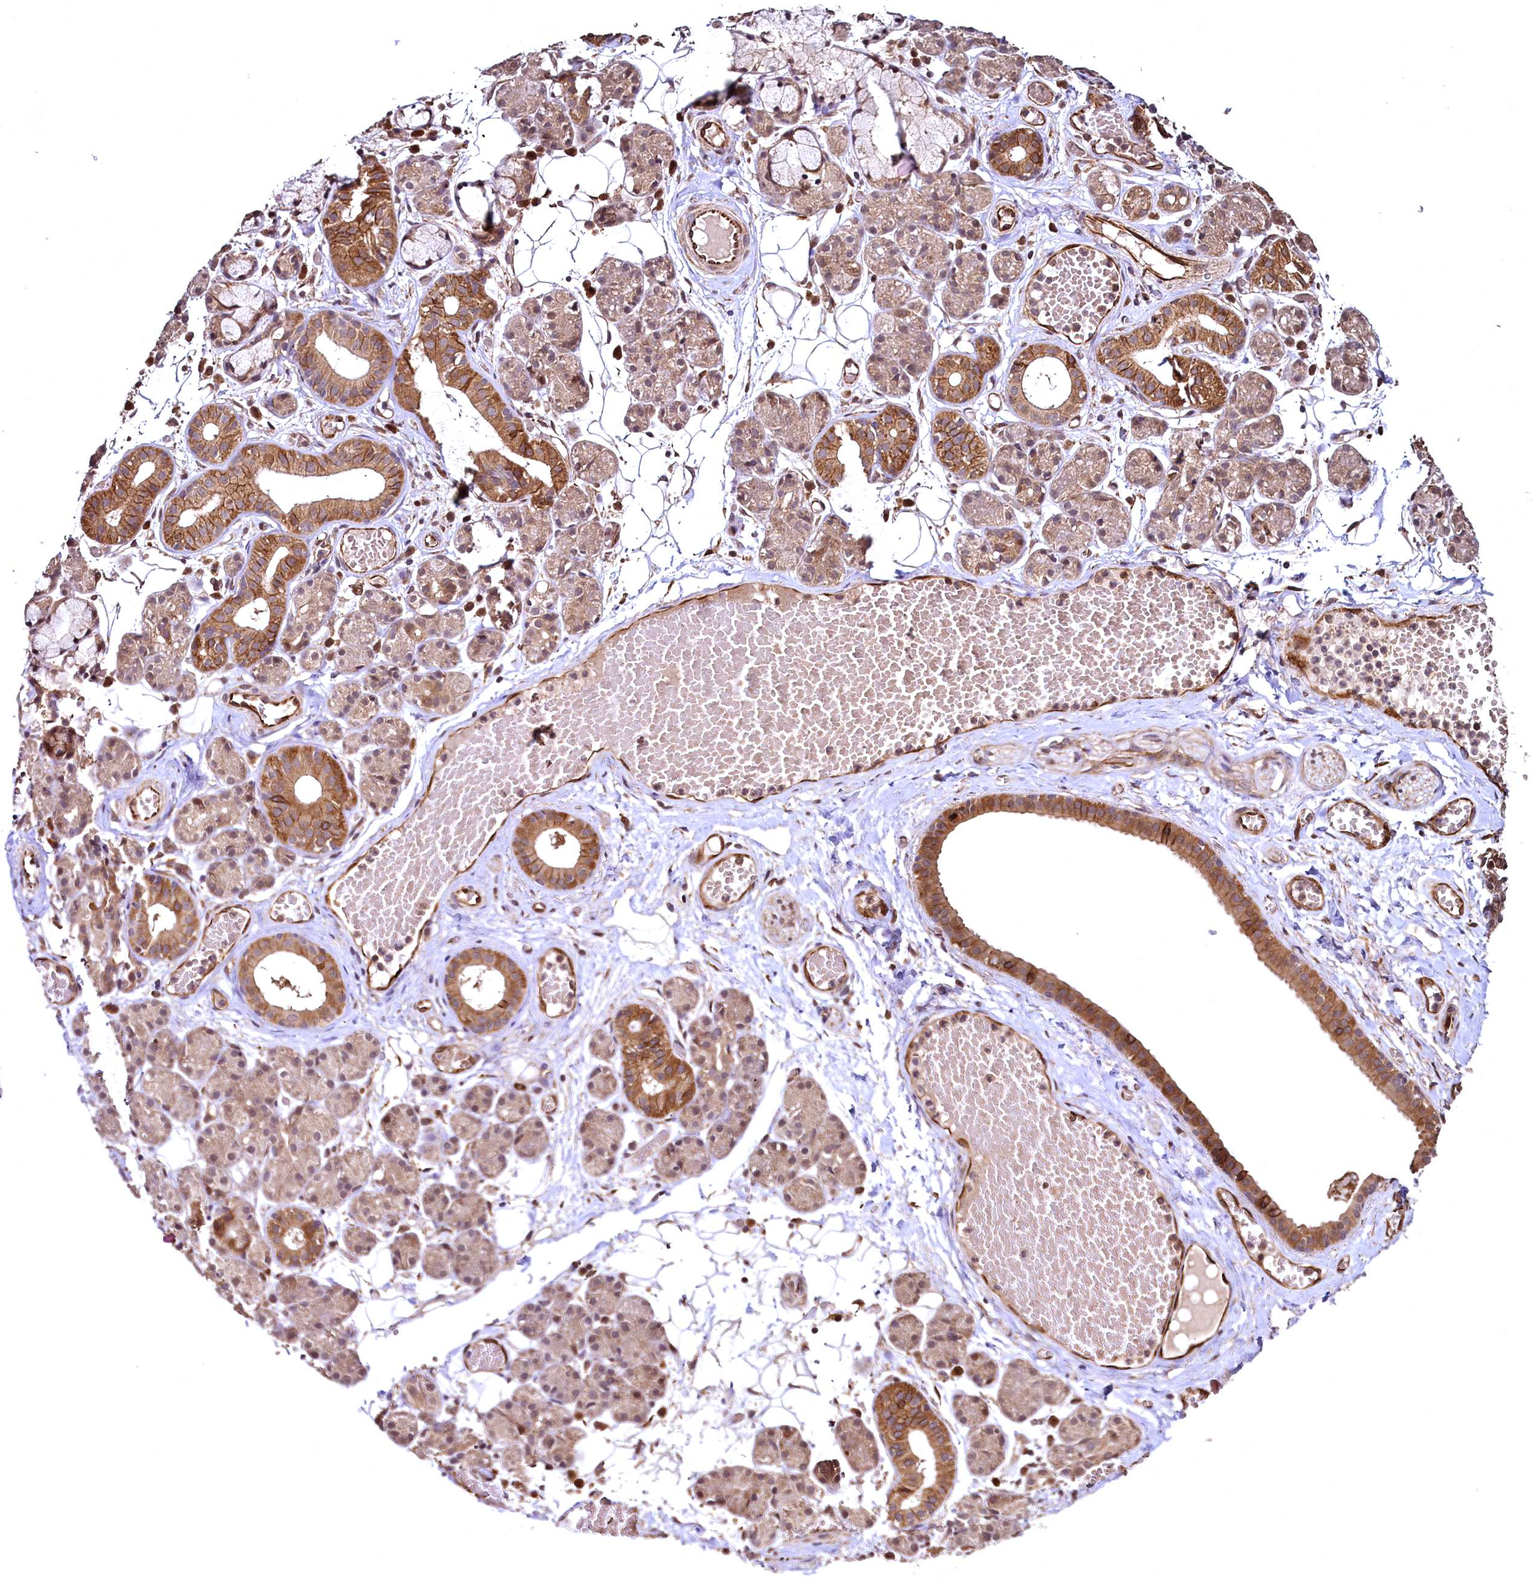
{"staining": {"intensity": "moderate", "quantity": "25%-75%", "location": "cytoplasmic/membranous"}, "tissue": "salivary gland", "cell_type": "Glandular cells", "image_type": "normal", "snomed": [{"axis": "morphology", "description": "Normal tissue, NOS"}, {"axis": "topography", "description": "Salivary gland"}], "caption": "About 25%-75% of glandular cells in normal human salivary gland exhibit moderate cytoplasmic/membranous protein expression as visualized by brown immunohistochemical staining.", "gene": "TBCEL", "patient": {"sex": "male", "age": 63}}